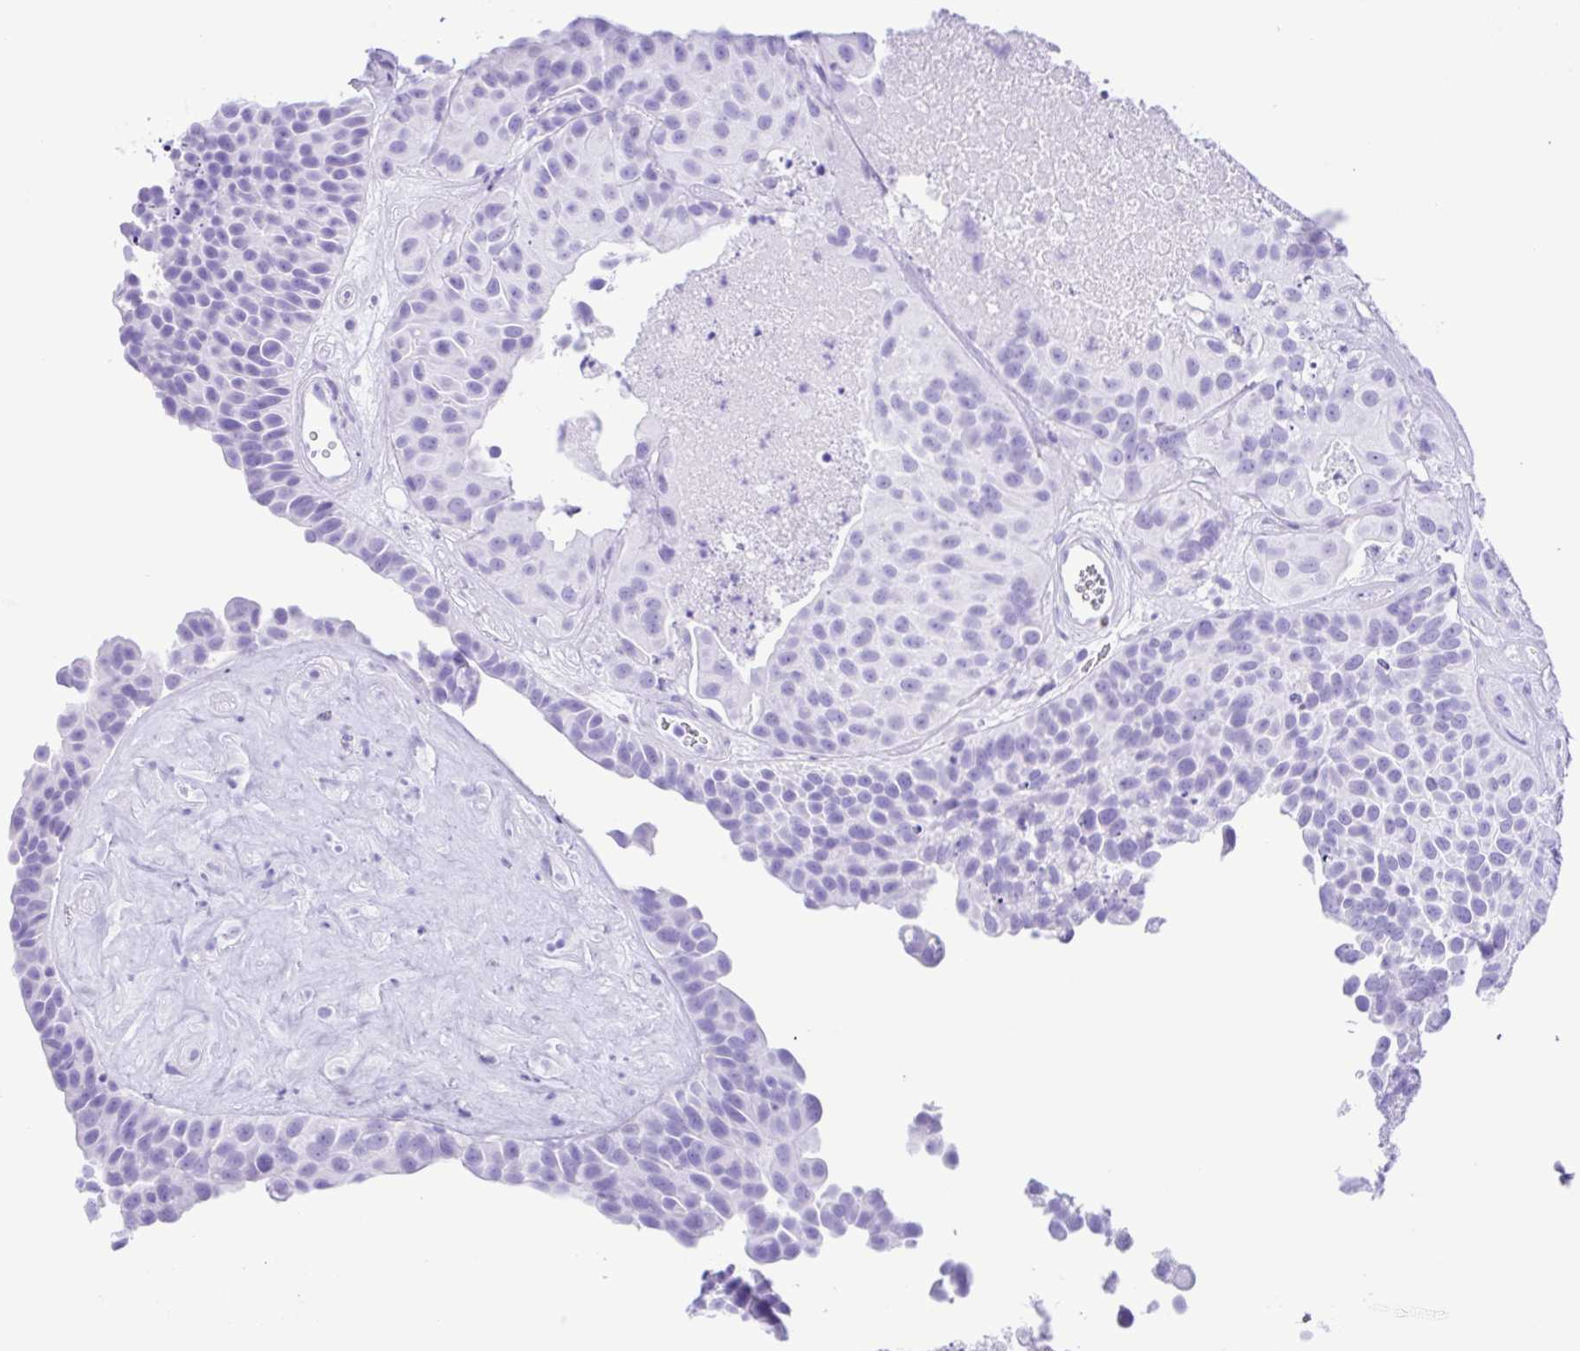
{"staining": {"intensity": "negative", "quantity": "none", "location": "none"}, "tissue": "urothelial cancer", "cell_type": "Tumor cells", "image_type": "cancer", "snomed": [{"axis": "morphology", "description": "Urothelial carcinoma, Low grade"}, {"axis": "topography", "description": "Urinary bladder"}], "caption": "A micrograph of human urothelial cancer is negative for staining in tumor cells.", "gene": "ERP27", "patient": {"sex": "male", "age": 76}}